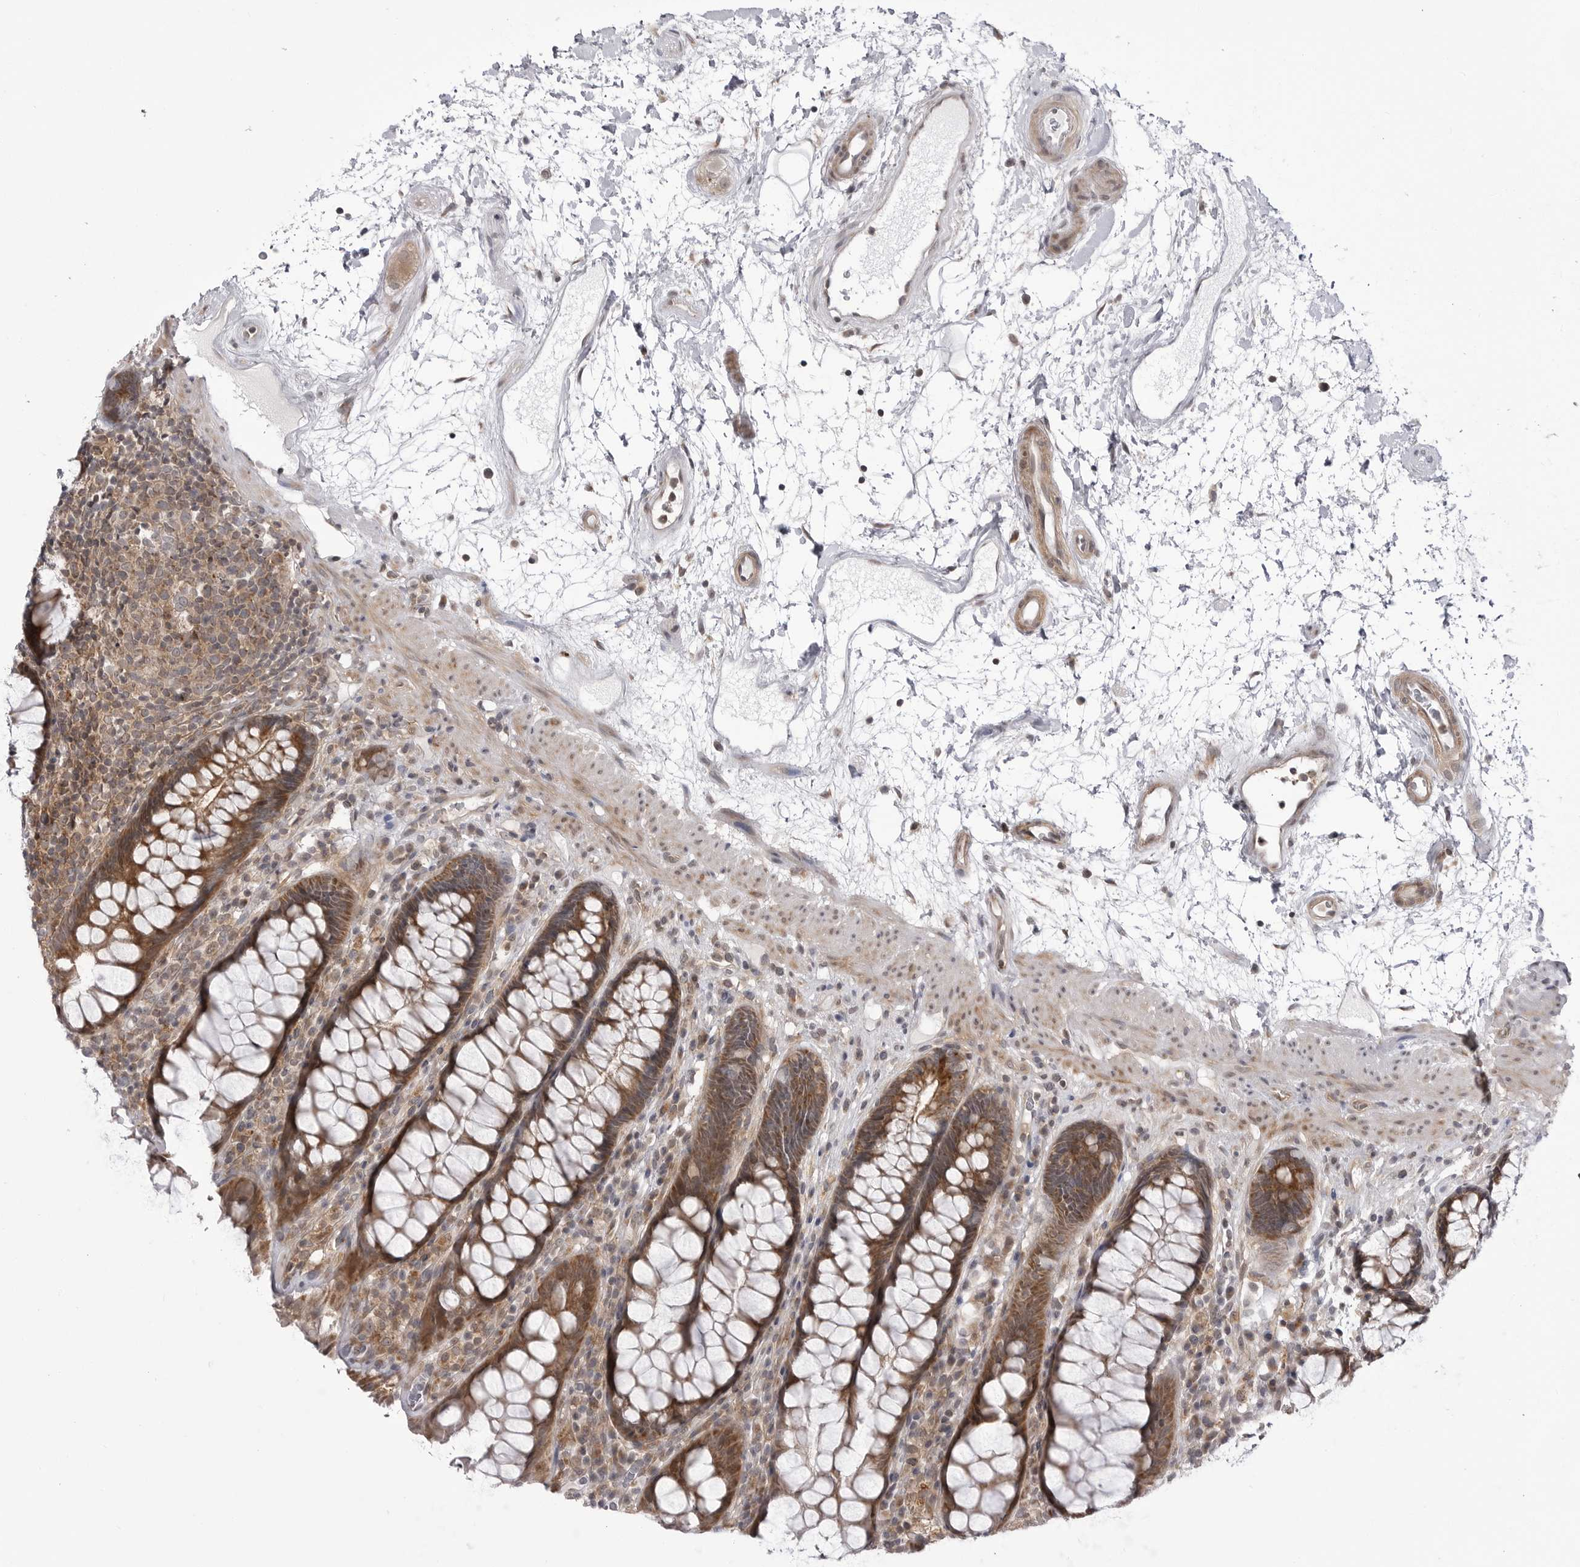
{"staining": {"intensity": "strong", "quantity": ">75%", "location": "cytoplasmic/membranous"}, "tissue": "rectum", "cell_type": "Glandular cells", "image_type": "normal", "snomed": [{"axis": "morphology", "description": "Normal tissue, NOS"}, {"axis": "topography", "description": "Rectum"}], "caption": "Immunohistochemical staining of benign human rectum shows >75% levels of strong cytoplasmic/membranous protein staining in approximately >75% of glandular cells.", "gene": "CCDC18", "patient": {"sex": "male", "age": 64}}